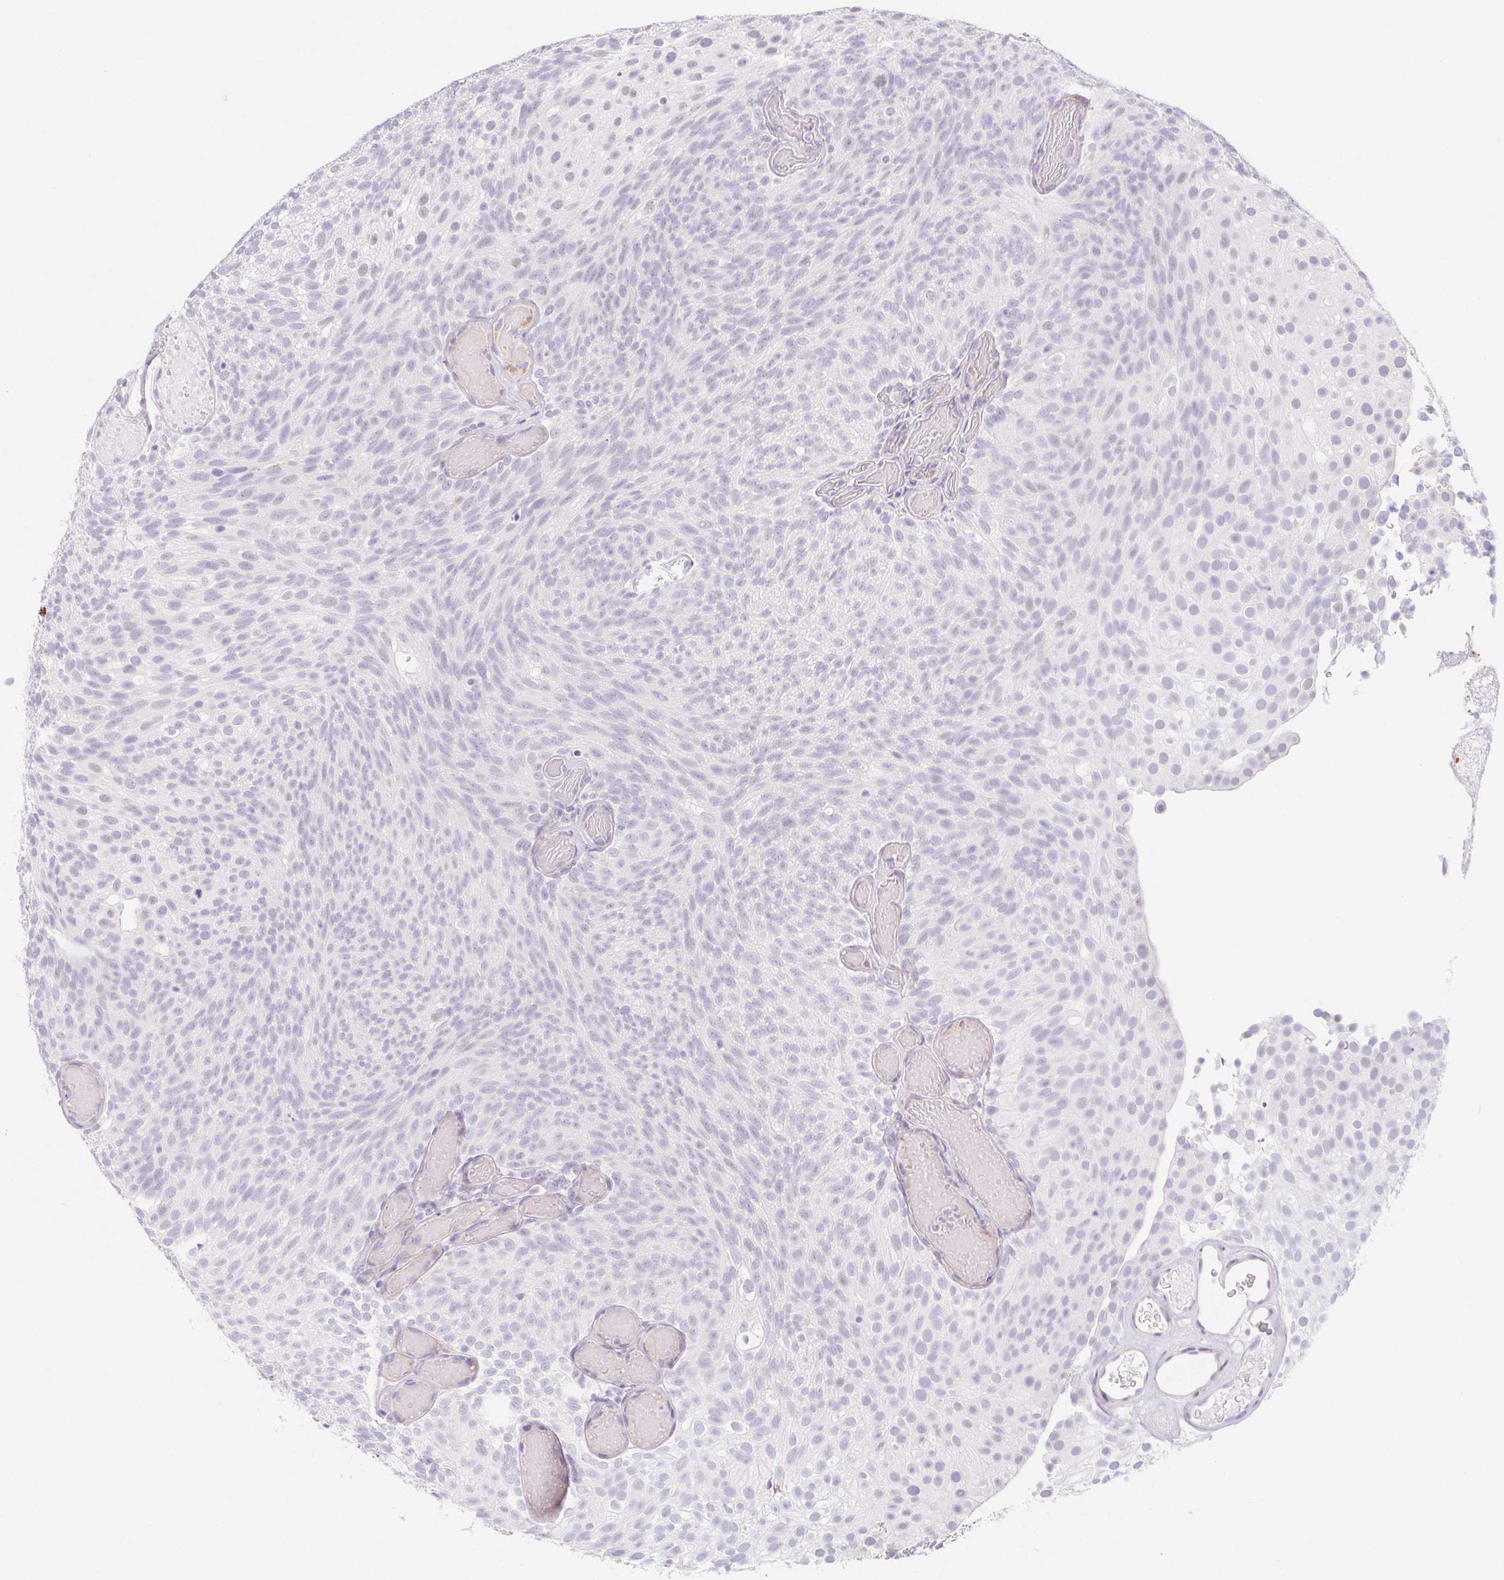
{"staining": {"intensity": "negative", "quantity": "none", "location": "none"}, "tissue": "urothelial cancer", "cell_type": "Tumor cells", "image_type": "cancer", "snomed": [{"axis": "morphology", "description": "Urothelial carcinoma, Low grade"}, {"axis": "topography", "description": "Urinary bladder"}], "caption": "DAB immunohistochemical staining of human urothelial cancer reveals no significant positivity in tumor cells. Nuclei are stained in blue.", "gene": "CYP21A2", "patient": {"sex": "male", "age": 78}}